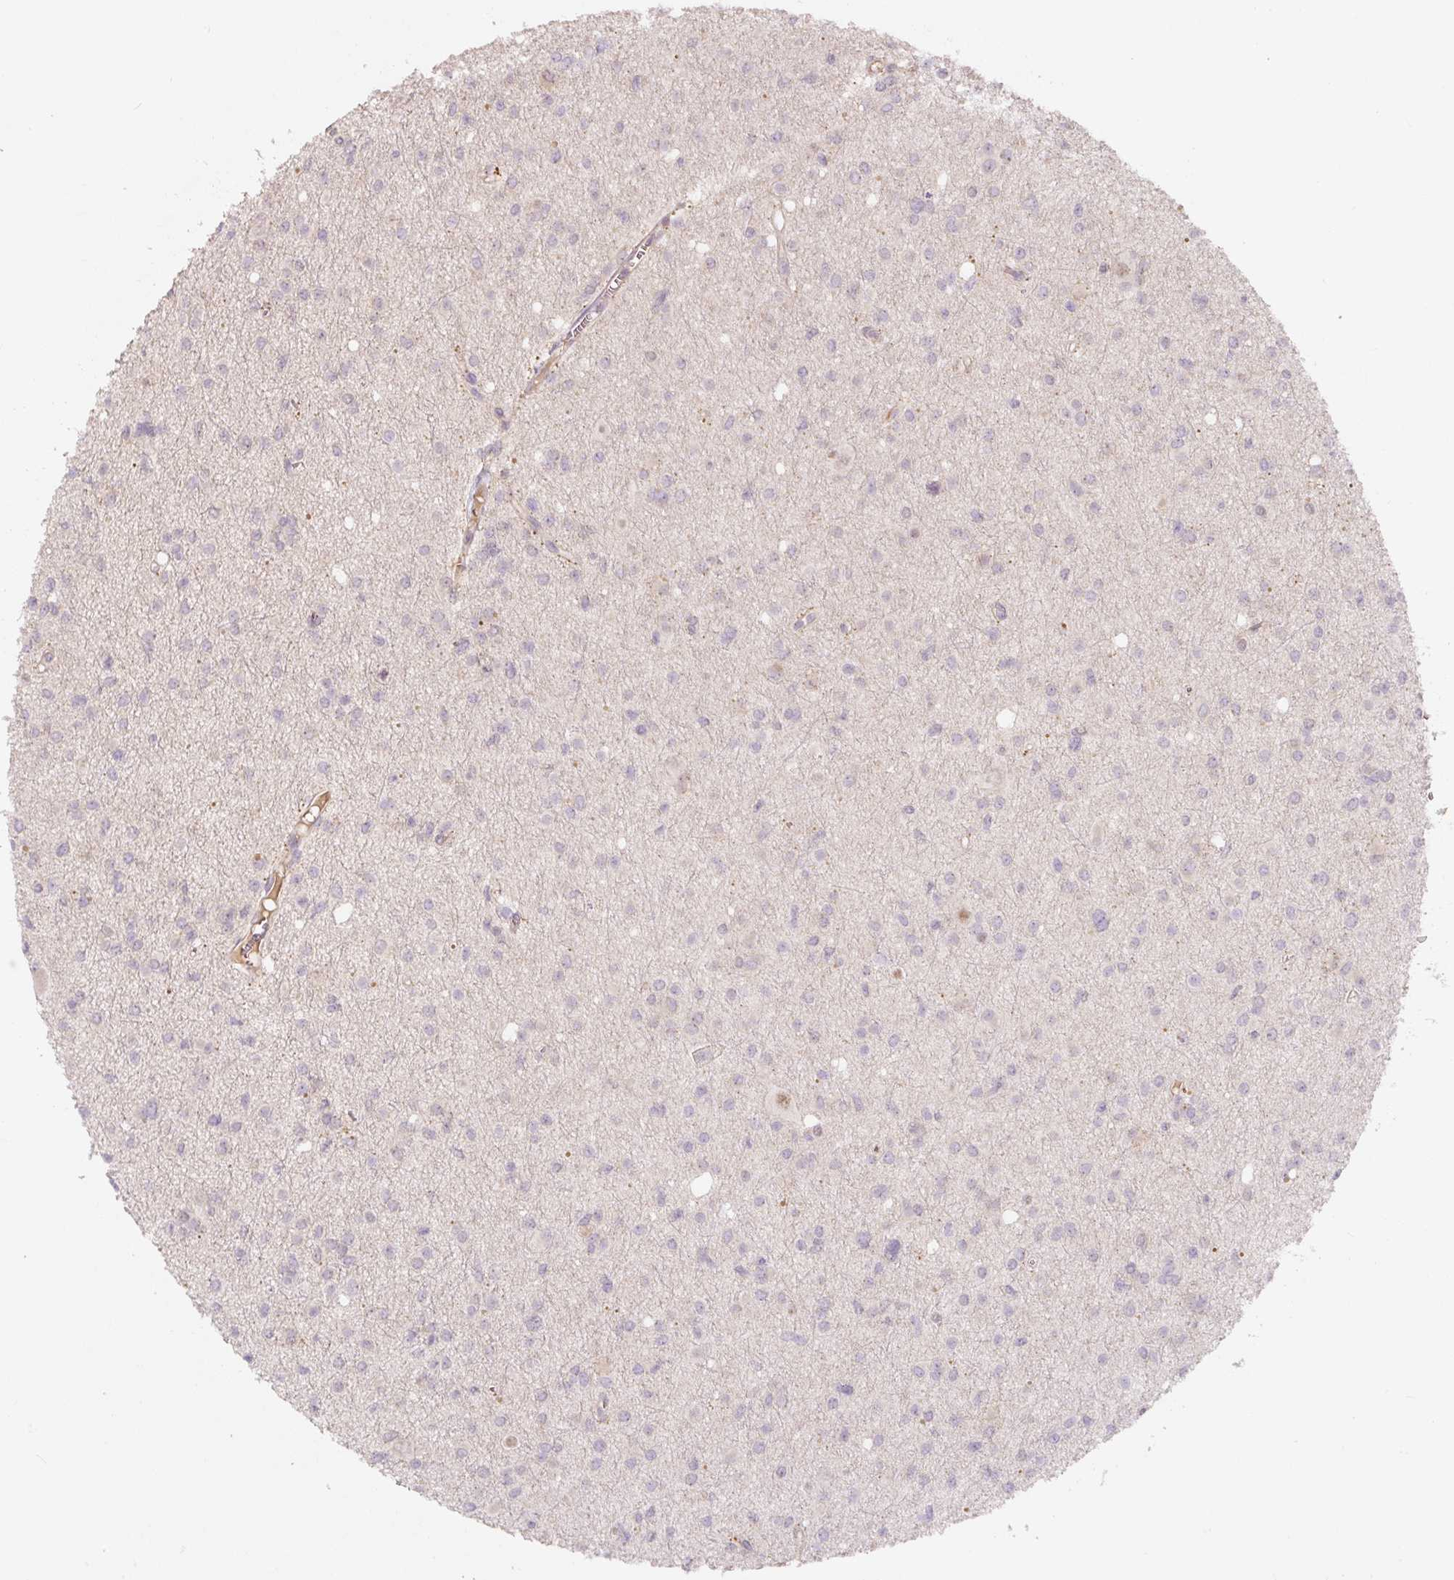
{"staining": {"intensity": "negative", "quantity": "none", "location": "none"}, "tissue": "glioma", "cell_type": "Tumor cells", "image_type": "cancer", "snomed": [{"axis": "morphology", "description": "Glioma, malignant, High grade"}, {"axis": "topography", "description": "Brain"}], "caption": "Glioma stained for a protein using IHC displays no positivity tumor cells.", "gene": "PWWP3B", "patient": {"sex": "male", "age": 23}}